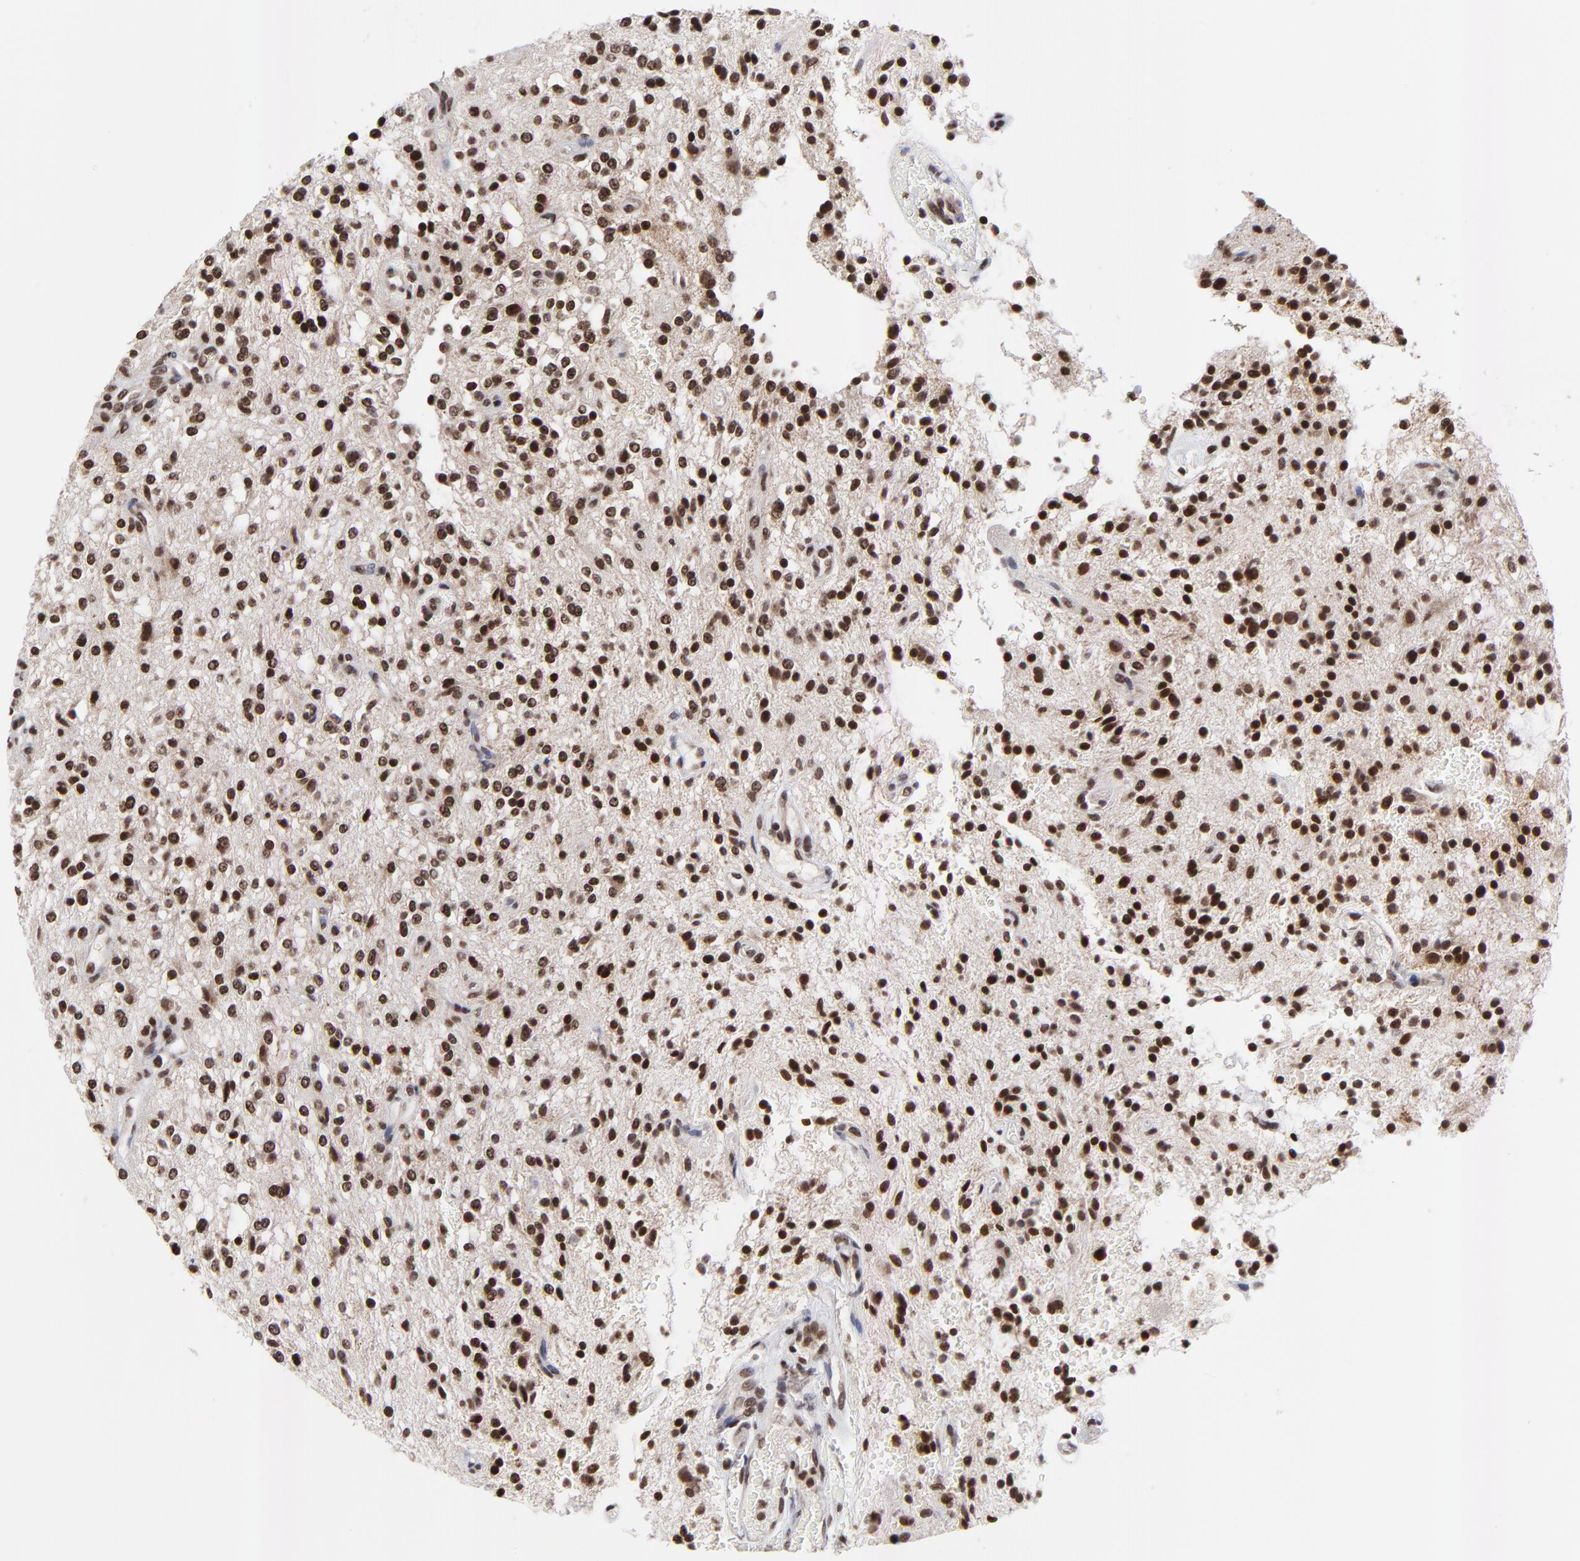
{"staining": {"intensity": "strong", "quantity": ">75%", "location": "nuclear"}, "tissue": "glioma", "cell_type": "Tumor cells", "image_type": "cancer", "snomed": [{"axis": "morphology", "description": "Glioma, malignant, NOS"}, {"axis": "topography", "description": "Cerebellum"}], "caption": "Glioma was stained to show a protein in brown. There is high levels of strong nuclear positivity in about >75% of tumor cells.", "gene": "ZNF777", "patient": {"sex": "female", "age": 10}}